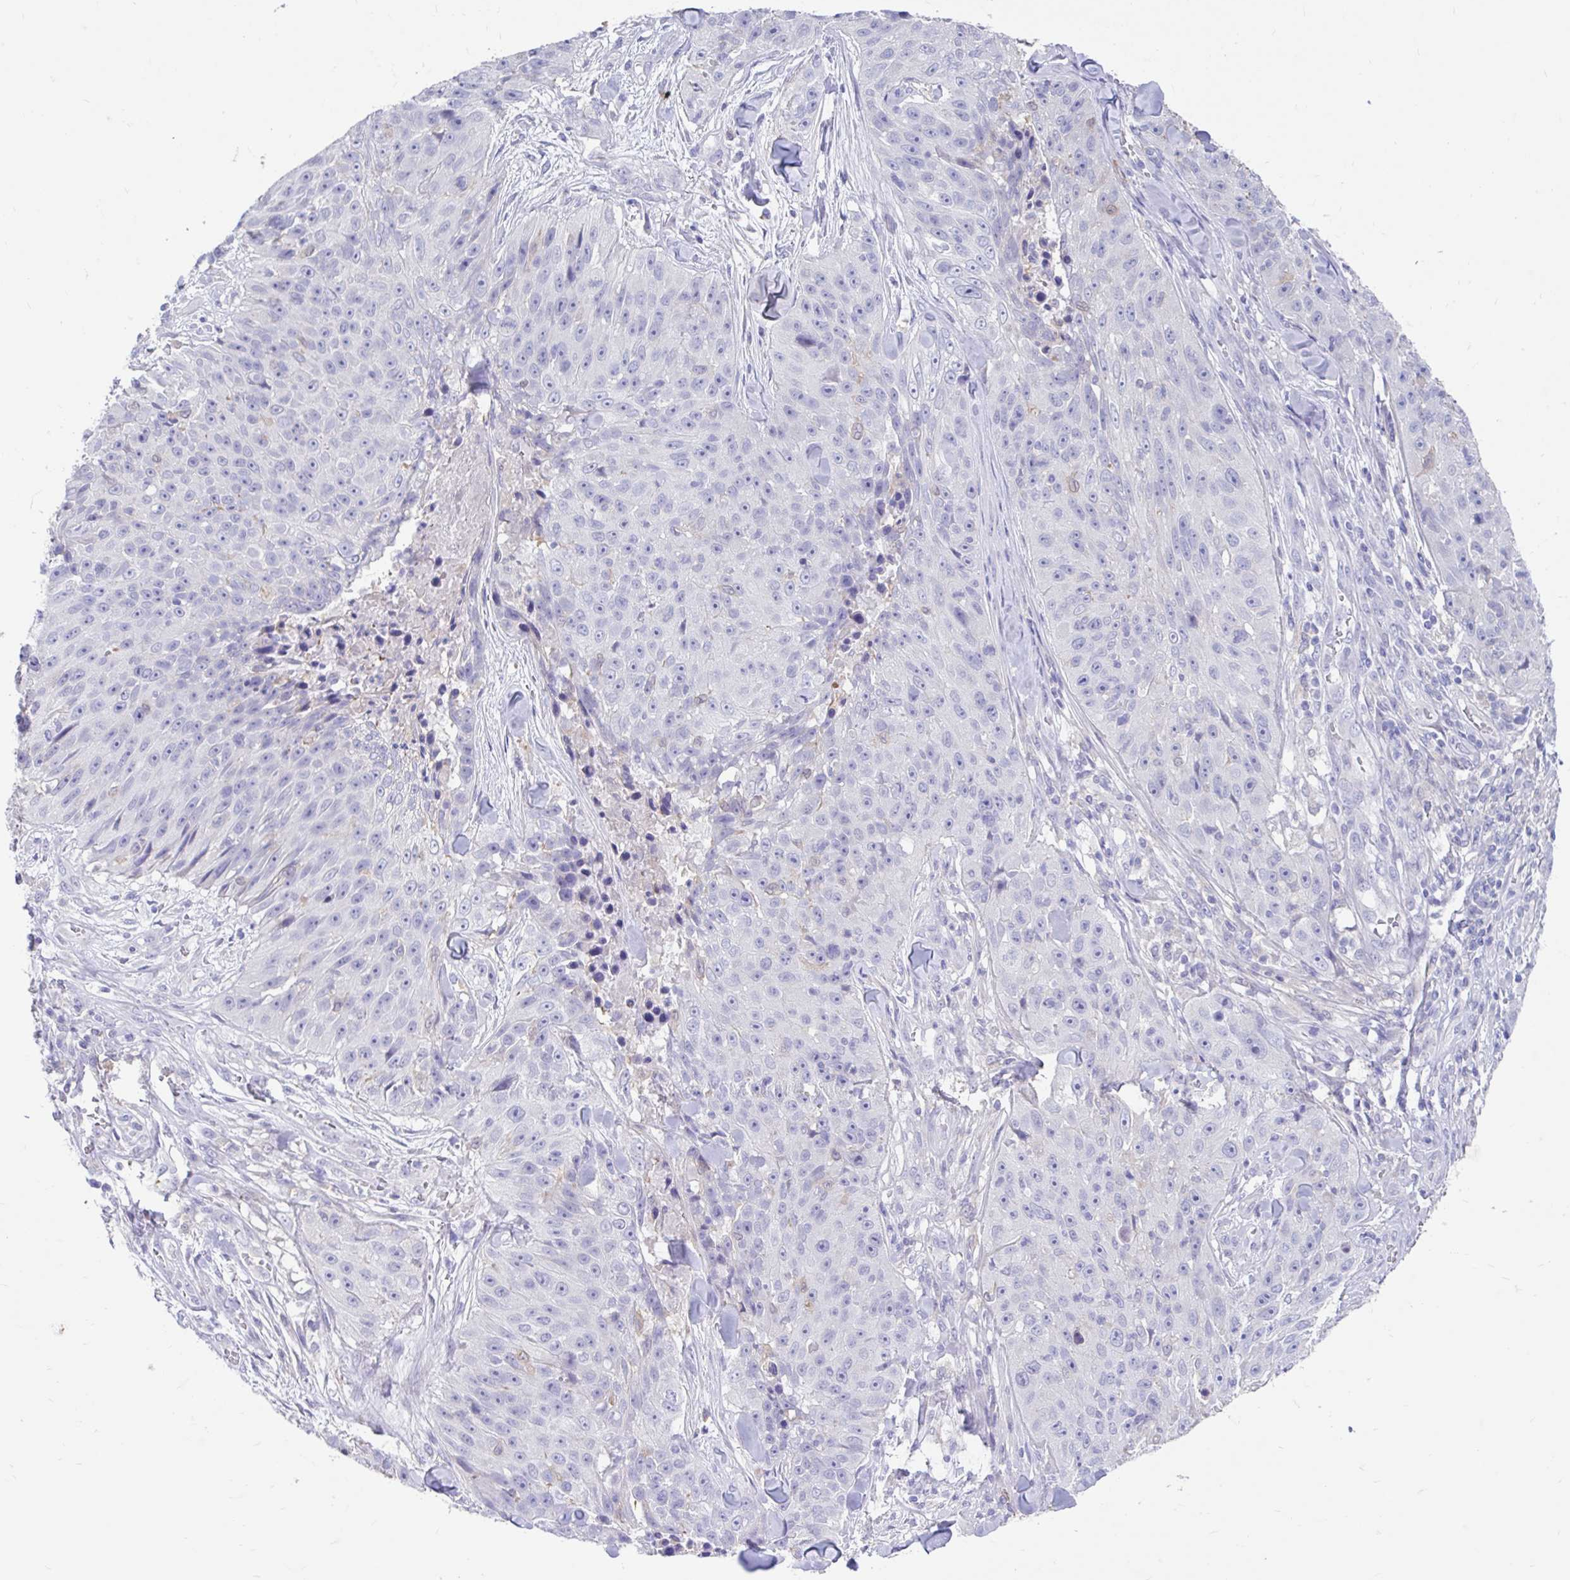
{"staining": {"intensity": "negative", "quantity": "none", "location": "none"}, "tissue": "skin cancer", "cell_type": "Tumor cells", "image_type": "cancer", "snomed": [{"axis": "morphology", "description": "Squamous cell carcinoma, NOS"}, {"axis": "topography", "description": "Skin"}], "caption": "Tumor cells are negative for brown protein staining in skin cancer (squamous cell carcinoma).", "gene": "ZNF33A", "patient": {"sex": "female", "age": 87}}